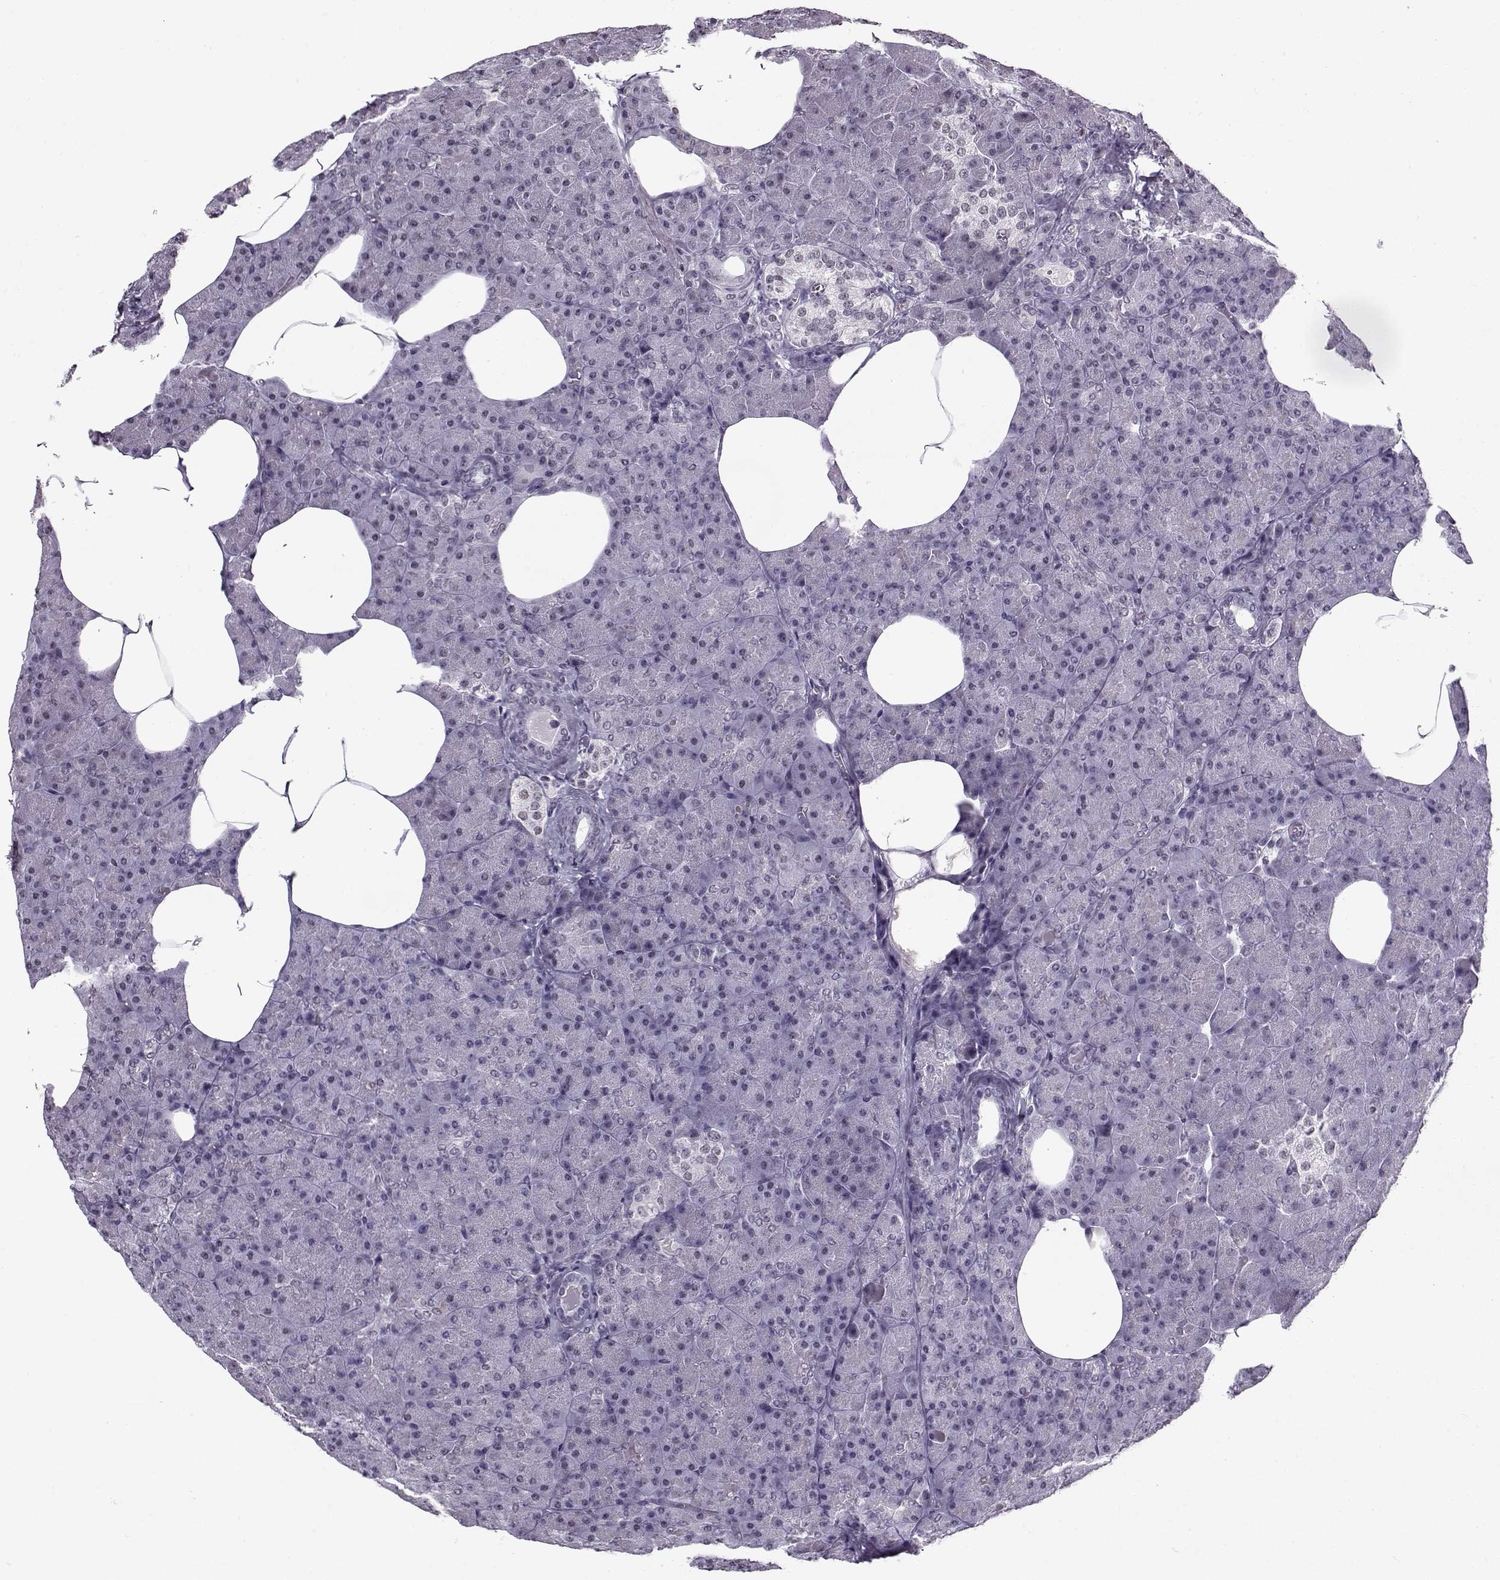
{"staining": {"intensity": "negative", "quantity": "none", "location": "none"}, "tissue": "pancreas", "cell_type": "Exocrine glandular cells", "image_type": "normal", "snomed": [{"axis": "morphology", "description": "Normal tissue, NOS"}, {"axis": "topography", "description": "Pancreas"}], "caption": "This is an immunohistochemistry (IHC) image of benign human pancreas. There is no positivity in exocrine glandular cells.", "gene": "PRMT8", "patient": {"sex": "female", "age": 45}}